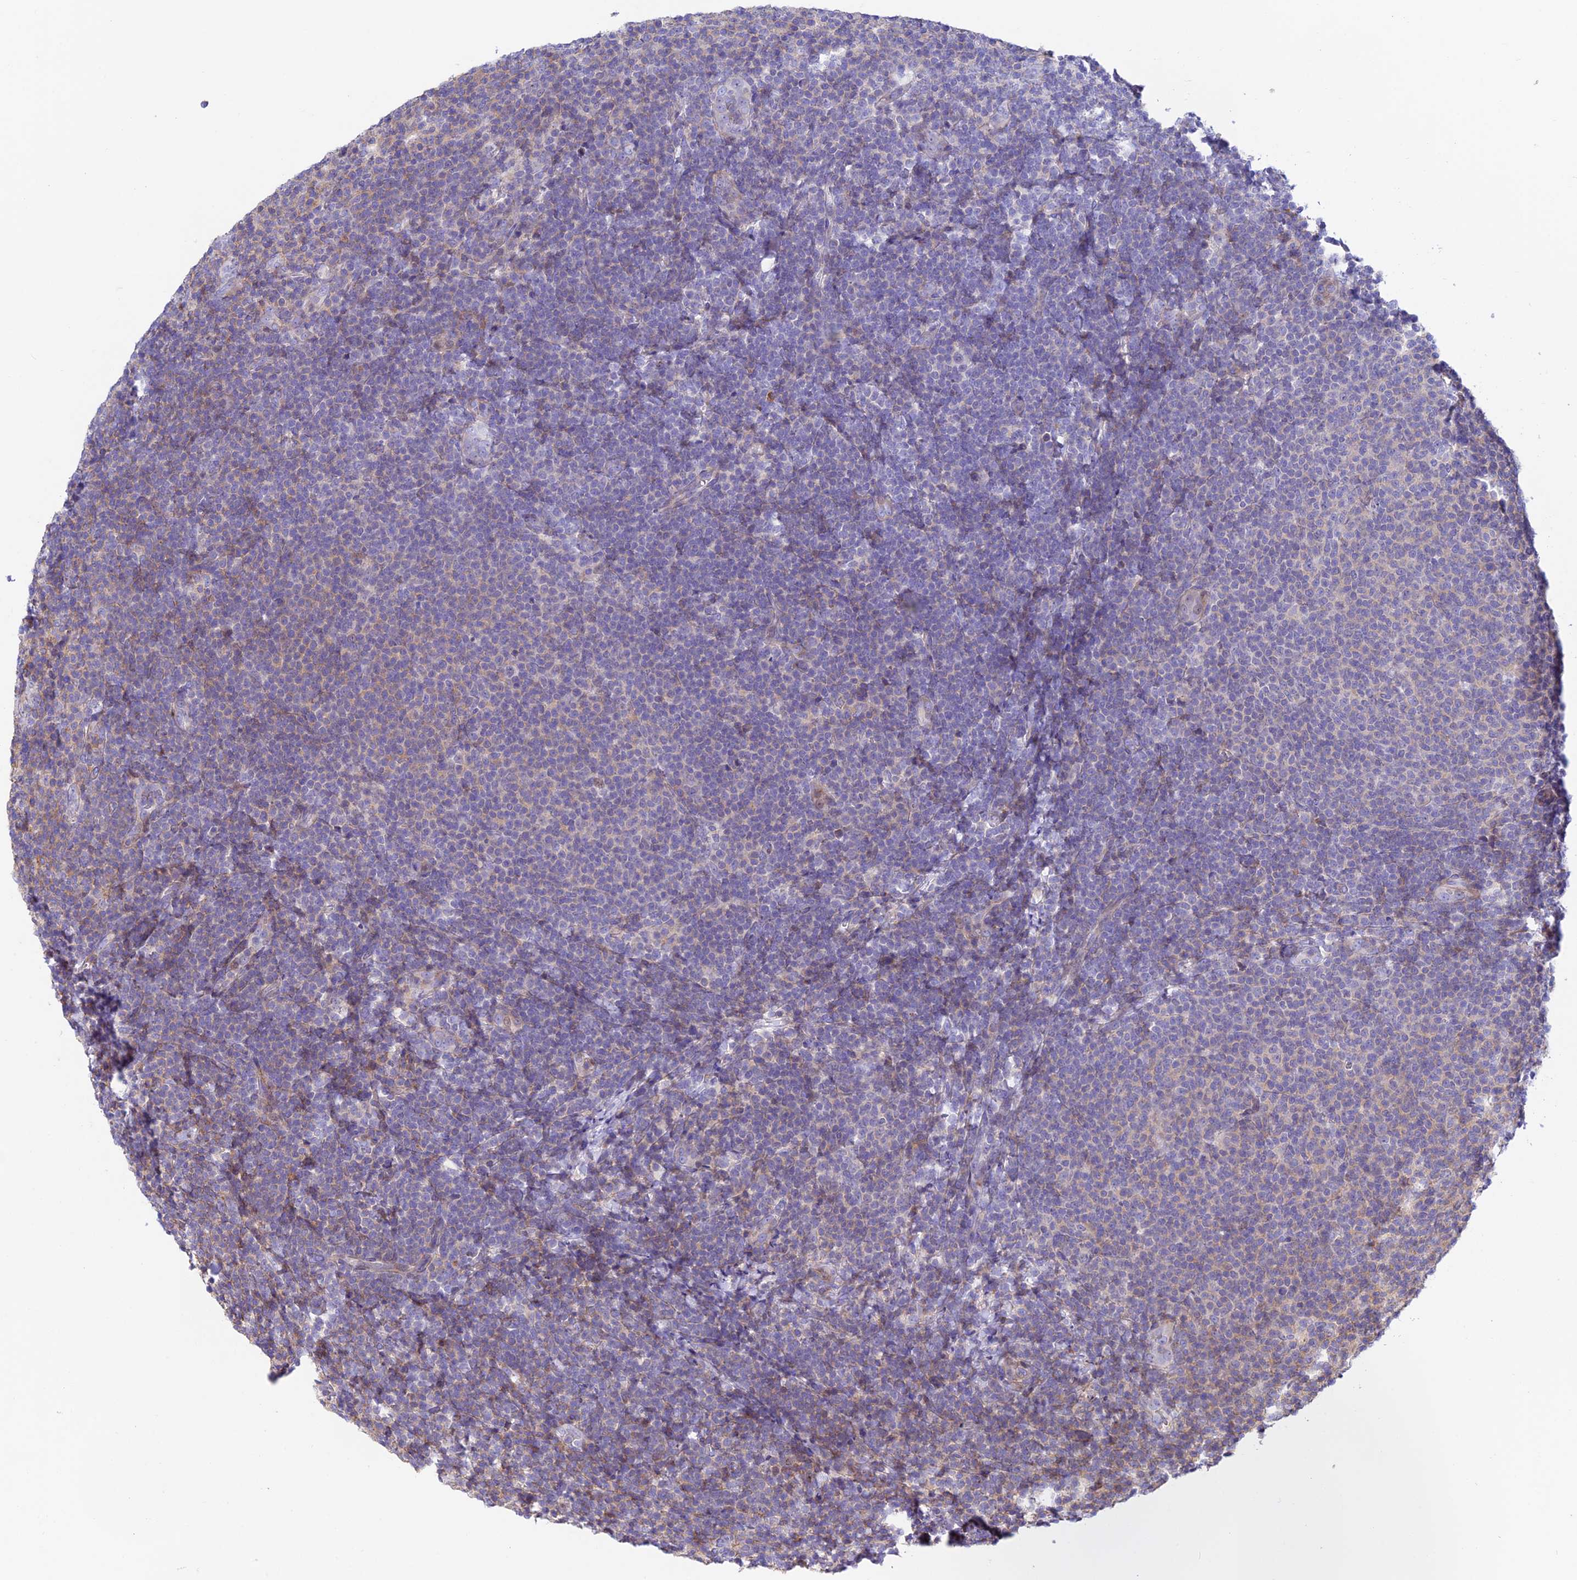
{"staining": {"intensity": "negative", "quantity": "none", "location": "none"}, "tissue": "lymphoma", "cell_type": "Tumor cells", "image_type": "cancer", "snomed": [{"axis": "morphology", "description": "Malignant lymphoma, non-Hodgkin's type, Low grade"}, {"axis": "topography", "description": "Lymph node"}], "caption": "A micrograph of human malignant lymphoma, non-Hodgkin's type (low-grade) is negative for staining in tumor cells. (DAB immunohistochemistry with hematoxylin counter stain).", "gene": "PRIM1", "patient": {"sex": "male", "age": 66}}